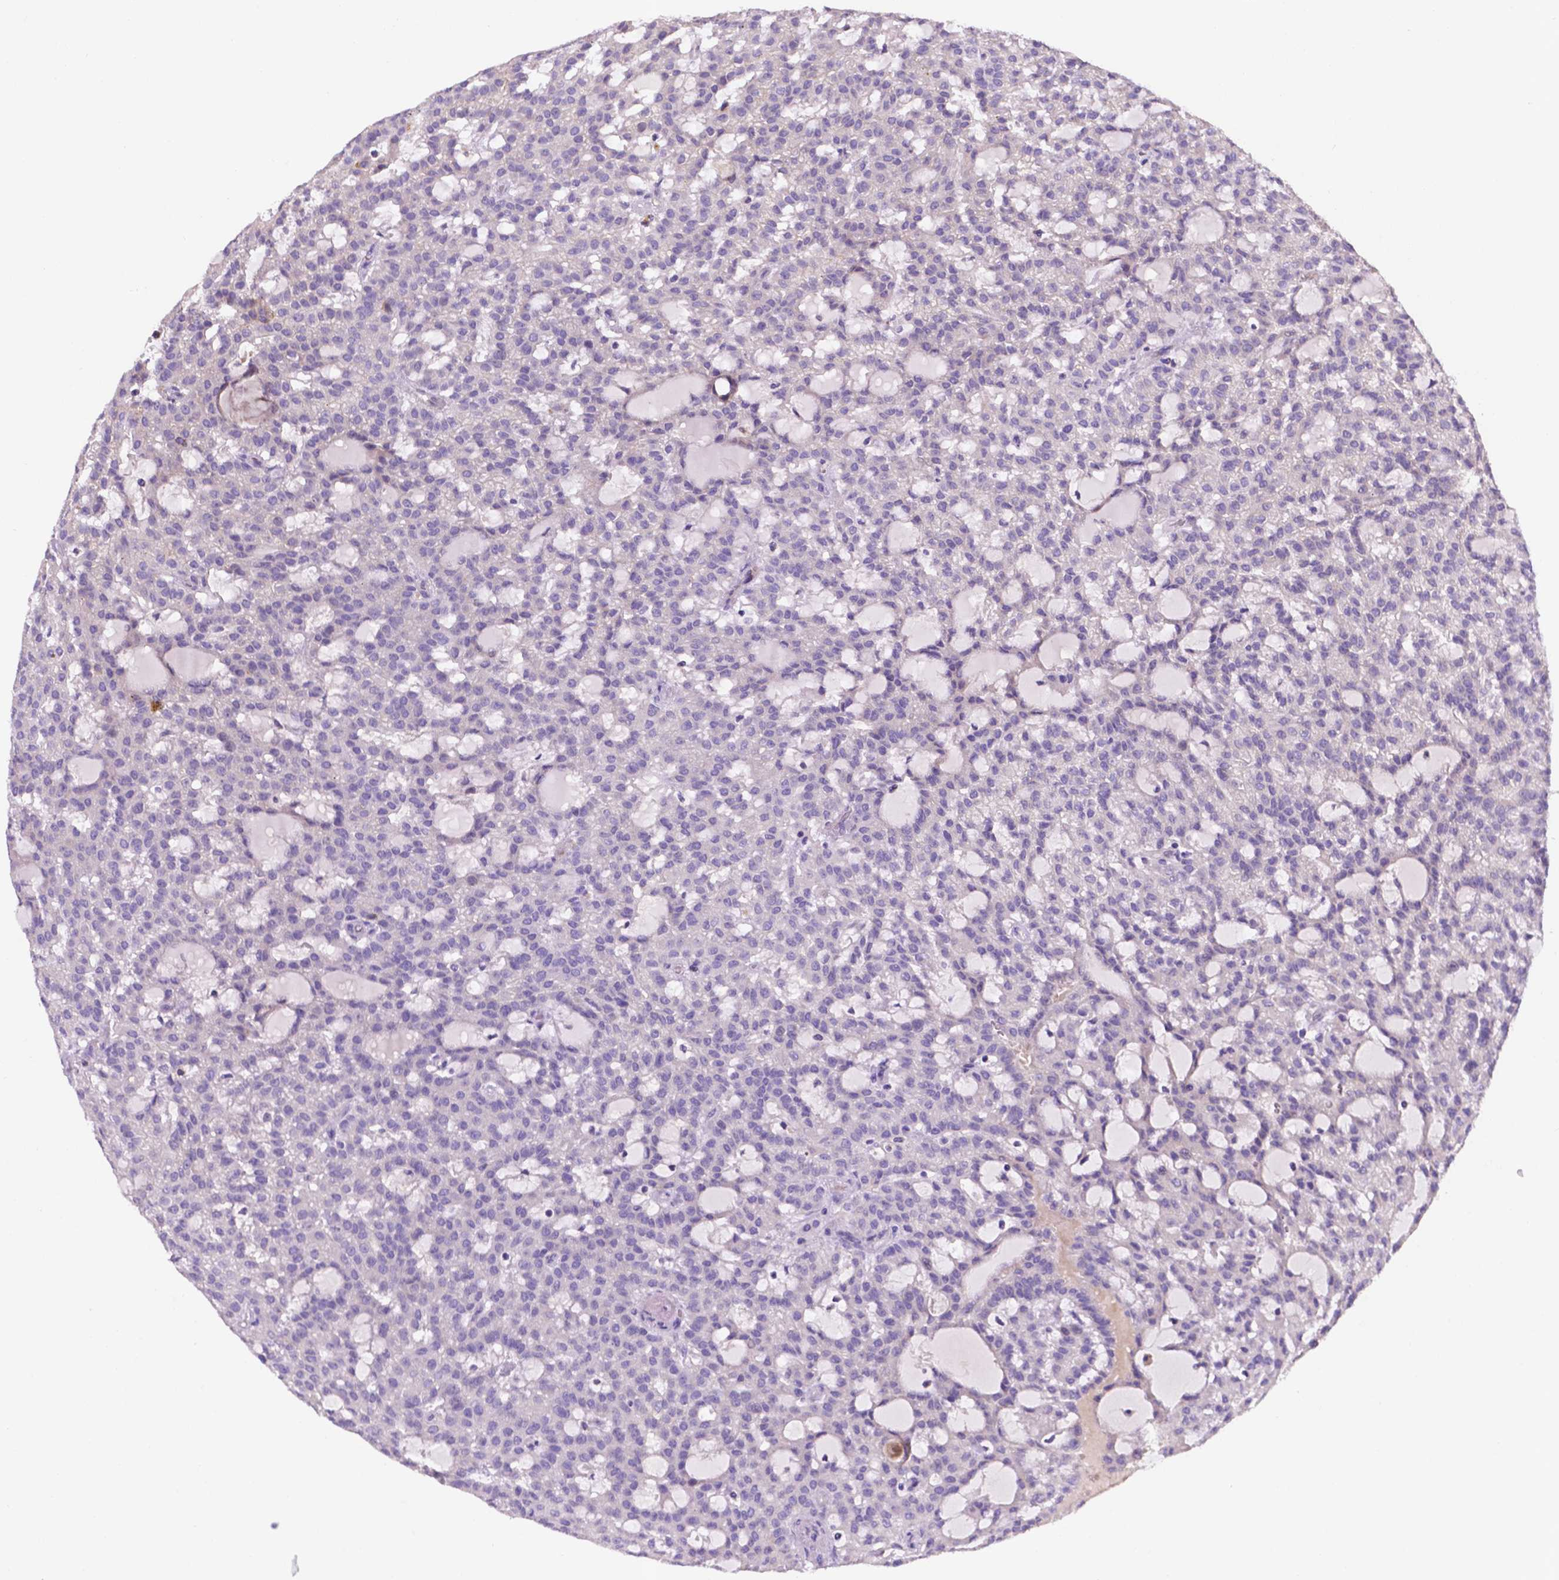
{"staining": {"intensity": "negative", "quantity": "none", "location": "none"}, "tissue": "renal cancer", "cell_type": "Tumor cells", "image_type": "cancer", "snomed": [{"axis": "morphology", "description": "Adenocarcinoma, NOS"}, {"axis": "topography", "description": "Kidney"}], "caption": "This is a photomicrograph of immunohistochemistry (IHC) staining of renal adenocarcinoma, which shows no positivity in tumor cells. (Immunohistochemistry (ihc), brightfield microscopy, high magnification).", "gene": "TM4SF20", "patient": {"sex": "male", "age": 63}}